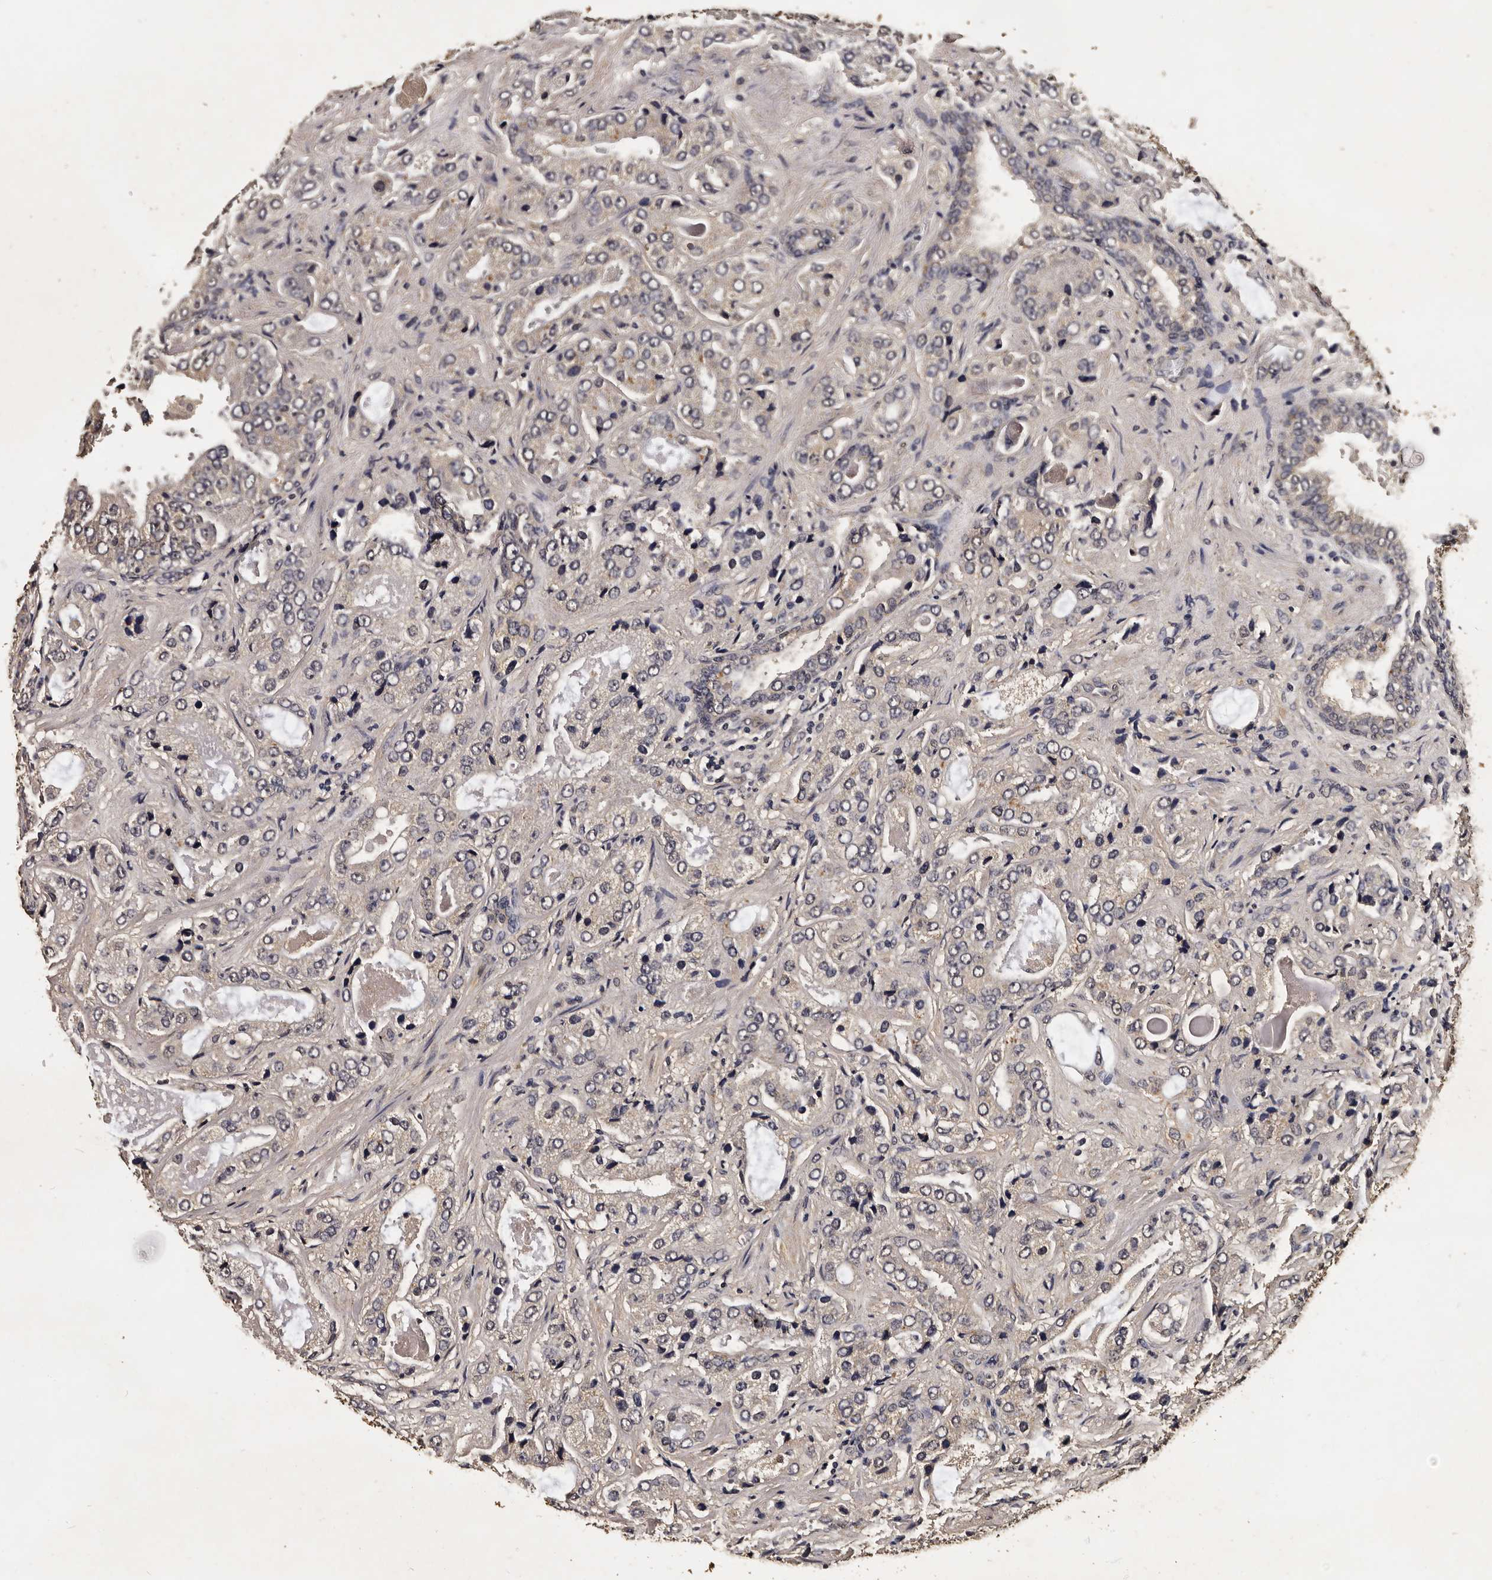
{"staining": {"intensity": "weak", "quantity": "<25%", "location": "cytoplasmic/membranous"}, "tissue": "prostate cancer", "cell_type": "Tumor cells", "image_type": "cancer", "snomed": [{"axis": "morphology", "description": "Normal tissue, NOS"}, {"axis": "morphology", "description": "Adenocarcinoma, High grade"}, {"axis": "topography", "description": "Prostate"}, {"axis": "topography", "description": "Peripheral nerve tissue"}], "caption": "IHC of human adenocarcinoma (high-grade) (prostate) shows no positivity in tumor cells.", "gene": "PARS2", "patient": {"sex": "male", "age": 59}}